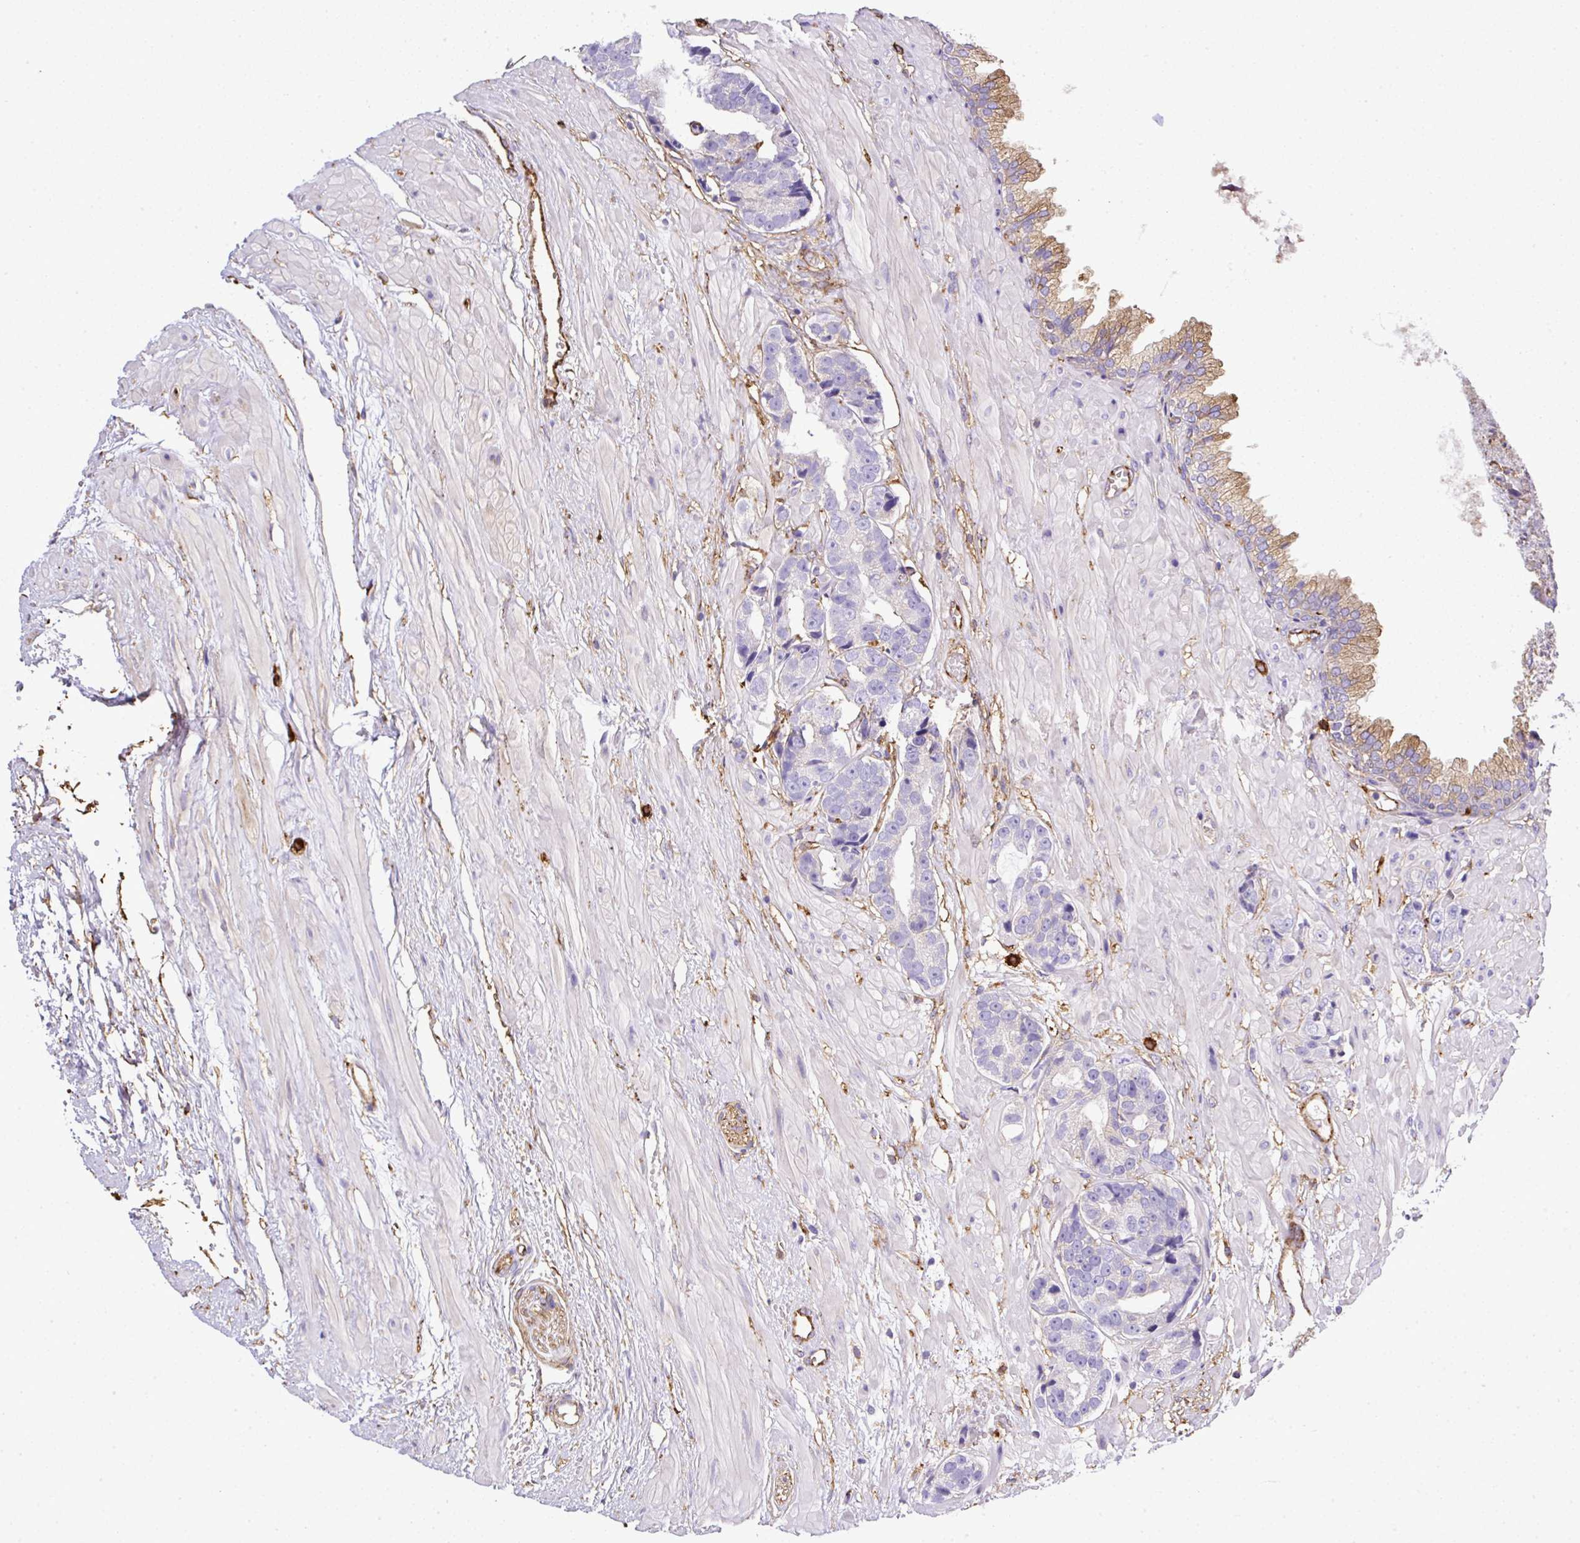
{"staining": {"intensity": "negative", "quantity": "none", "location": "none"}, "tissue": "prostate cancer", "cell_type": "Tumor cells", "image_type": "cancer", "snomed": [{"axis": "morphology", "description": "Adenocarcinoma, High grade"}, {"axis": "topography", "description": "Prostate"}], "caption": "Human prostate cancer stained for a protein using immunohistochemistry exhibits no staining in tumor cells.", "gene": "MAGEB5", "patient": {"sex": "male", "age": 71}}